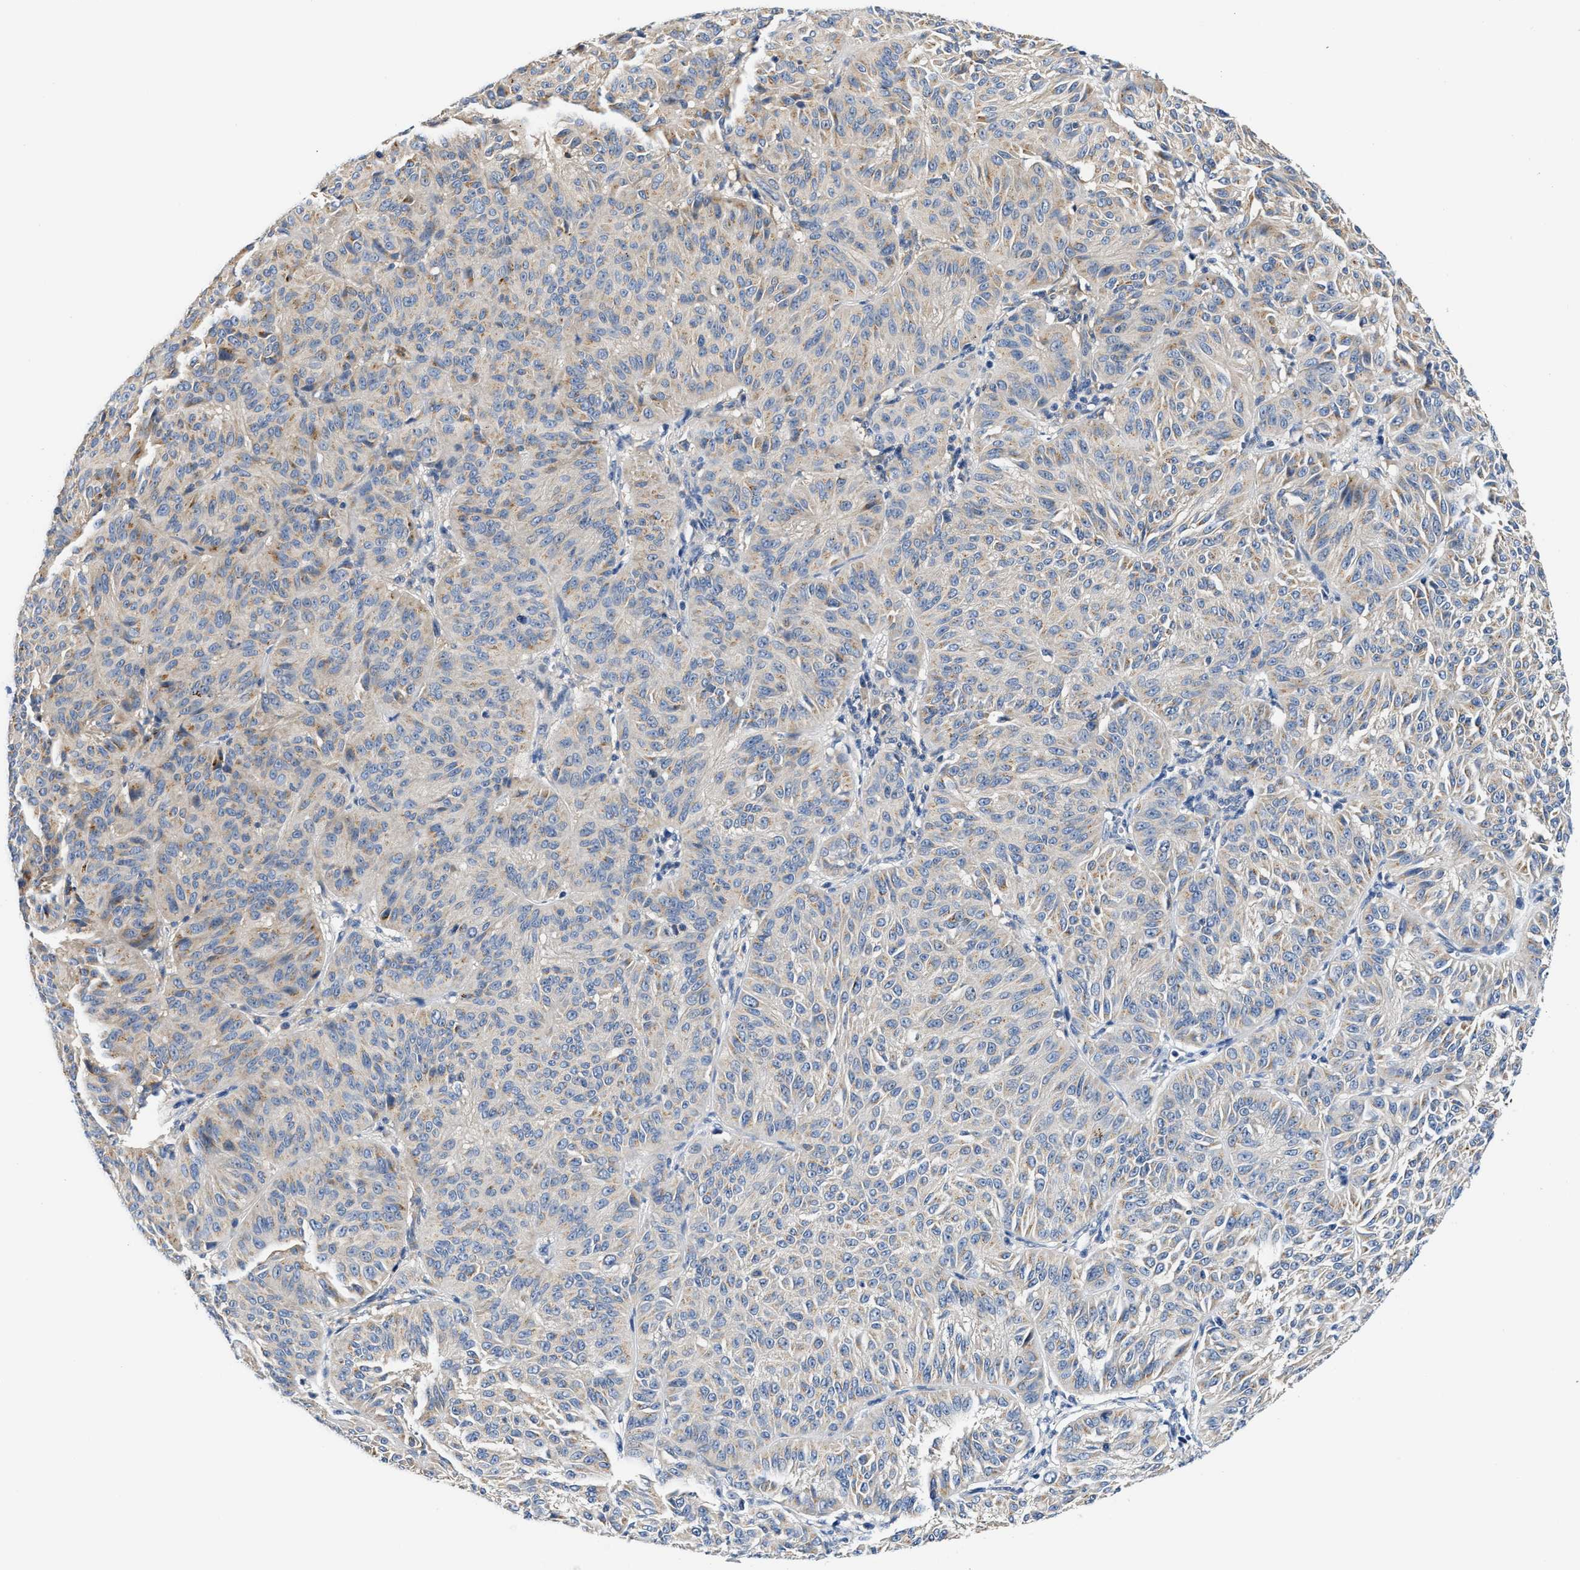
{"staining": {"intensity": "negative", "quantity": "none", "location": "none"}, "tissue": "melanoma", "cell_type": "Tumor cells", "image_type": "cancer", "snomed": [{"axis": "morphology", "description": "Malignant melanoma, NOS"}, {"axis": "topography", "description": "Skin"}], "caption": "Malignant melanoma was stained to show a protein in brown. There is no significant staining in tumor cells. (DAB immunohistochemistry (IHC) with hematoxylin counter stain).", "gene": "FAM185A", "patient": {"sex": "female", "age": 72}}